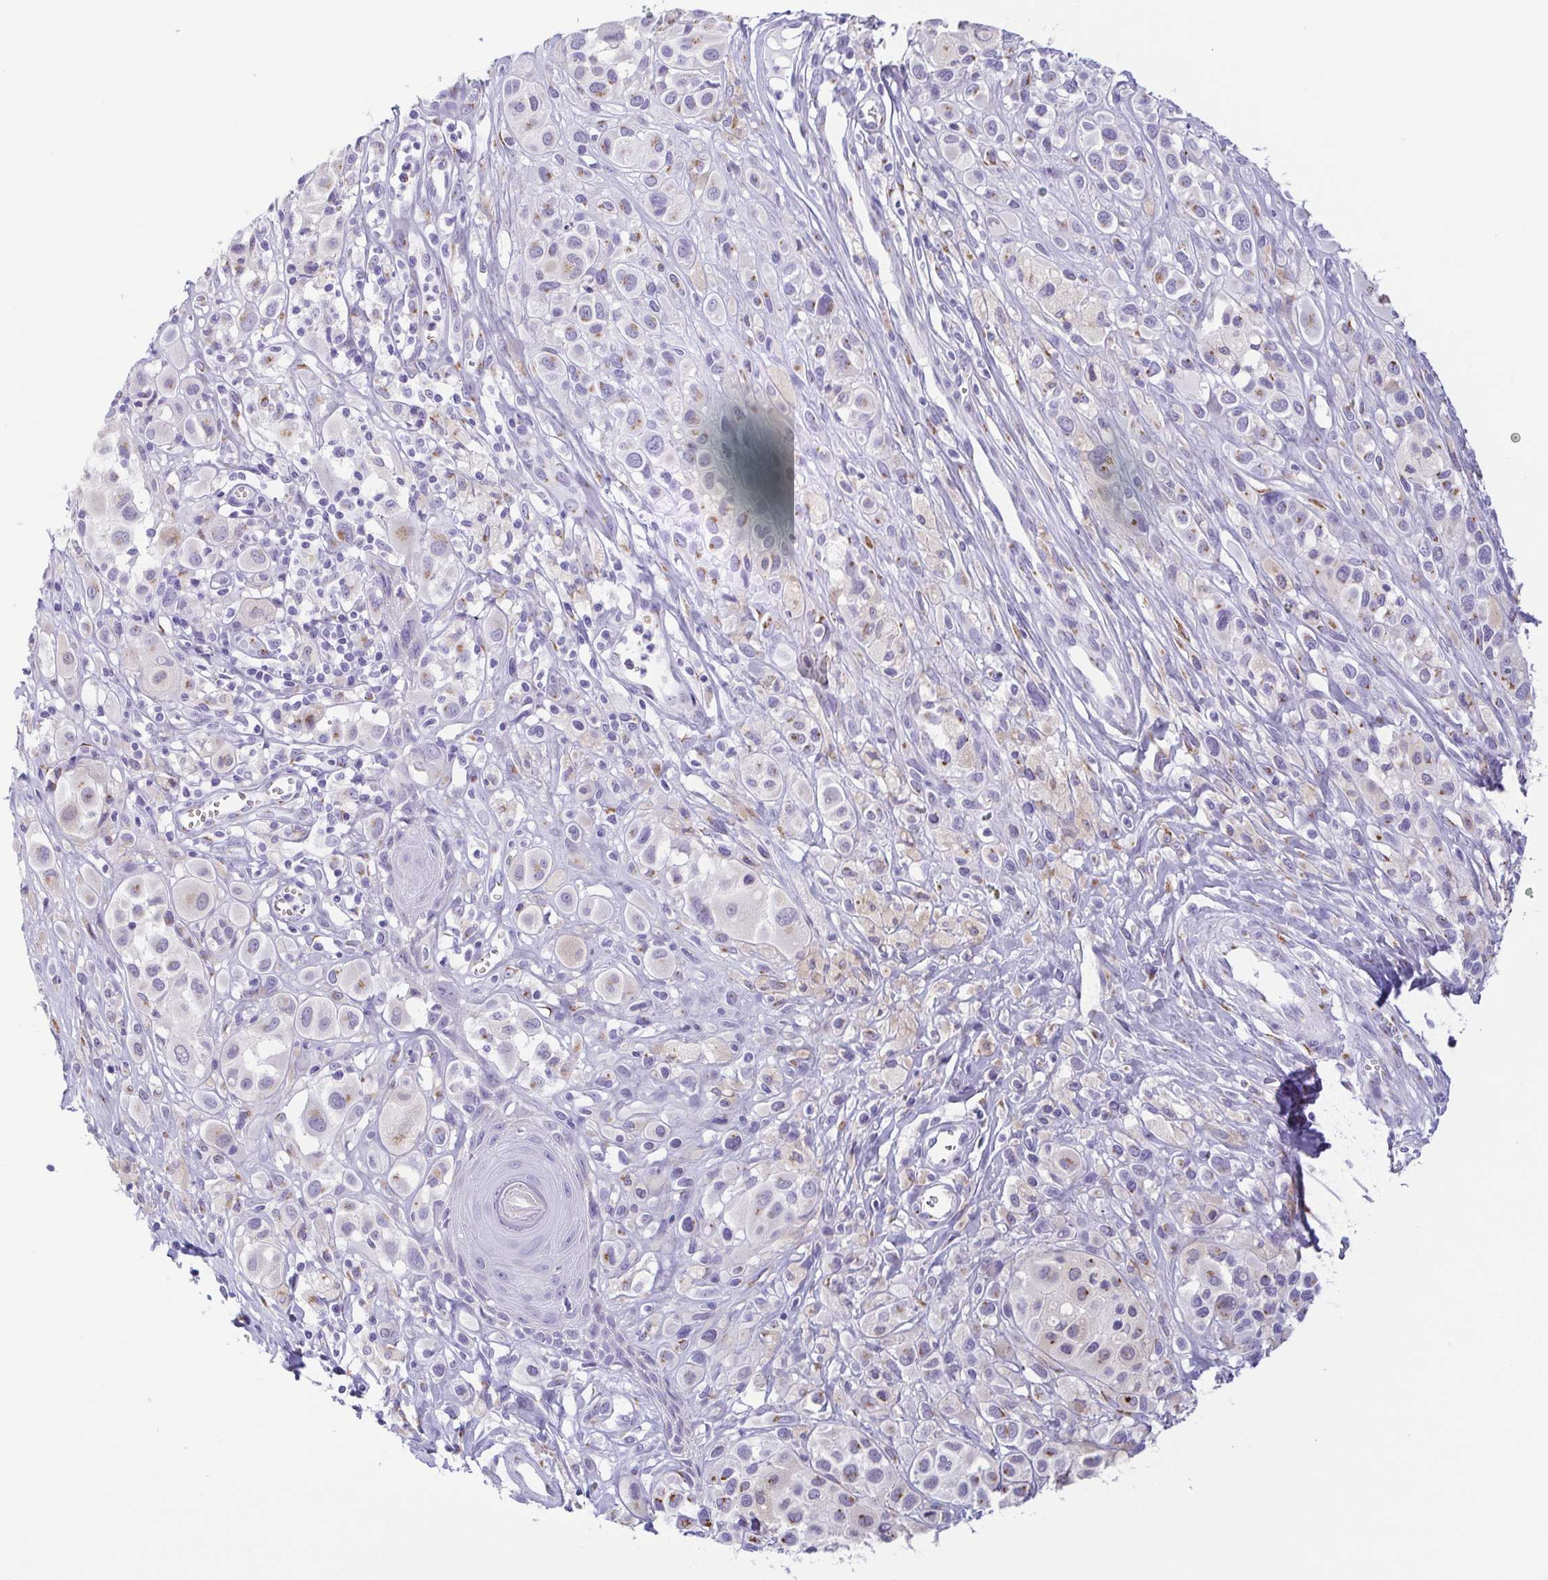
{"staining": {"intensity": "weak", "quantity": "<25%", "location": "cytoplasmic/membranous"}, "tissue": "melanoma", "cell_type": "Tumor cells", "image_type": "cancer", "snomed": [{"axis": "morphology", "description": "Malignant melanoma, NOS"}, {"axis": "topography", "description": "Skin"}], "caption": "An IHC image of malignant melanoma is shown. There is no staining in tumor cells of malignant melanoma. (Brightfield microscopy of DAB immunohistochemistry (IHC) at high magnification).", "gene": "SULT1B1", "patient": {"sex": "male", "age": 77}}